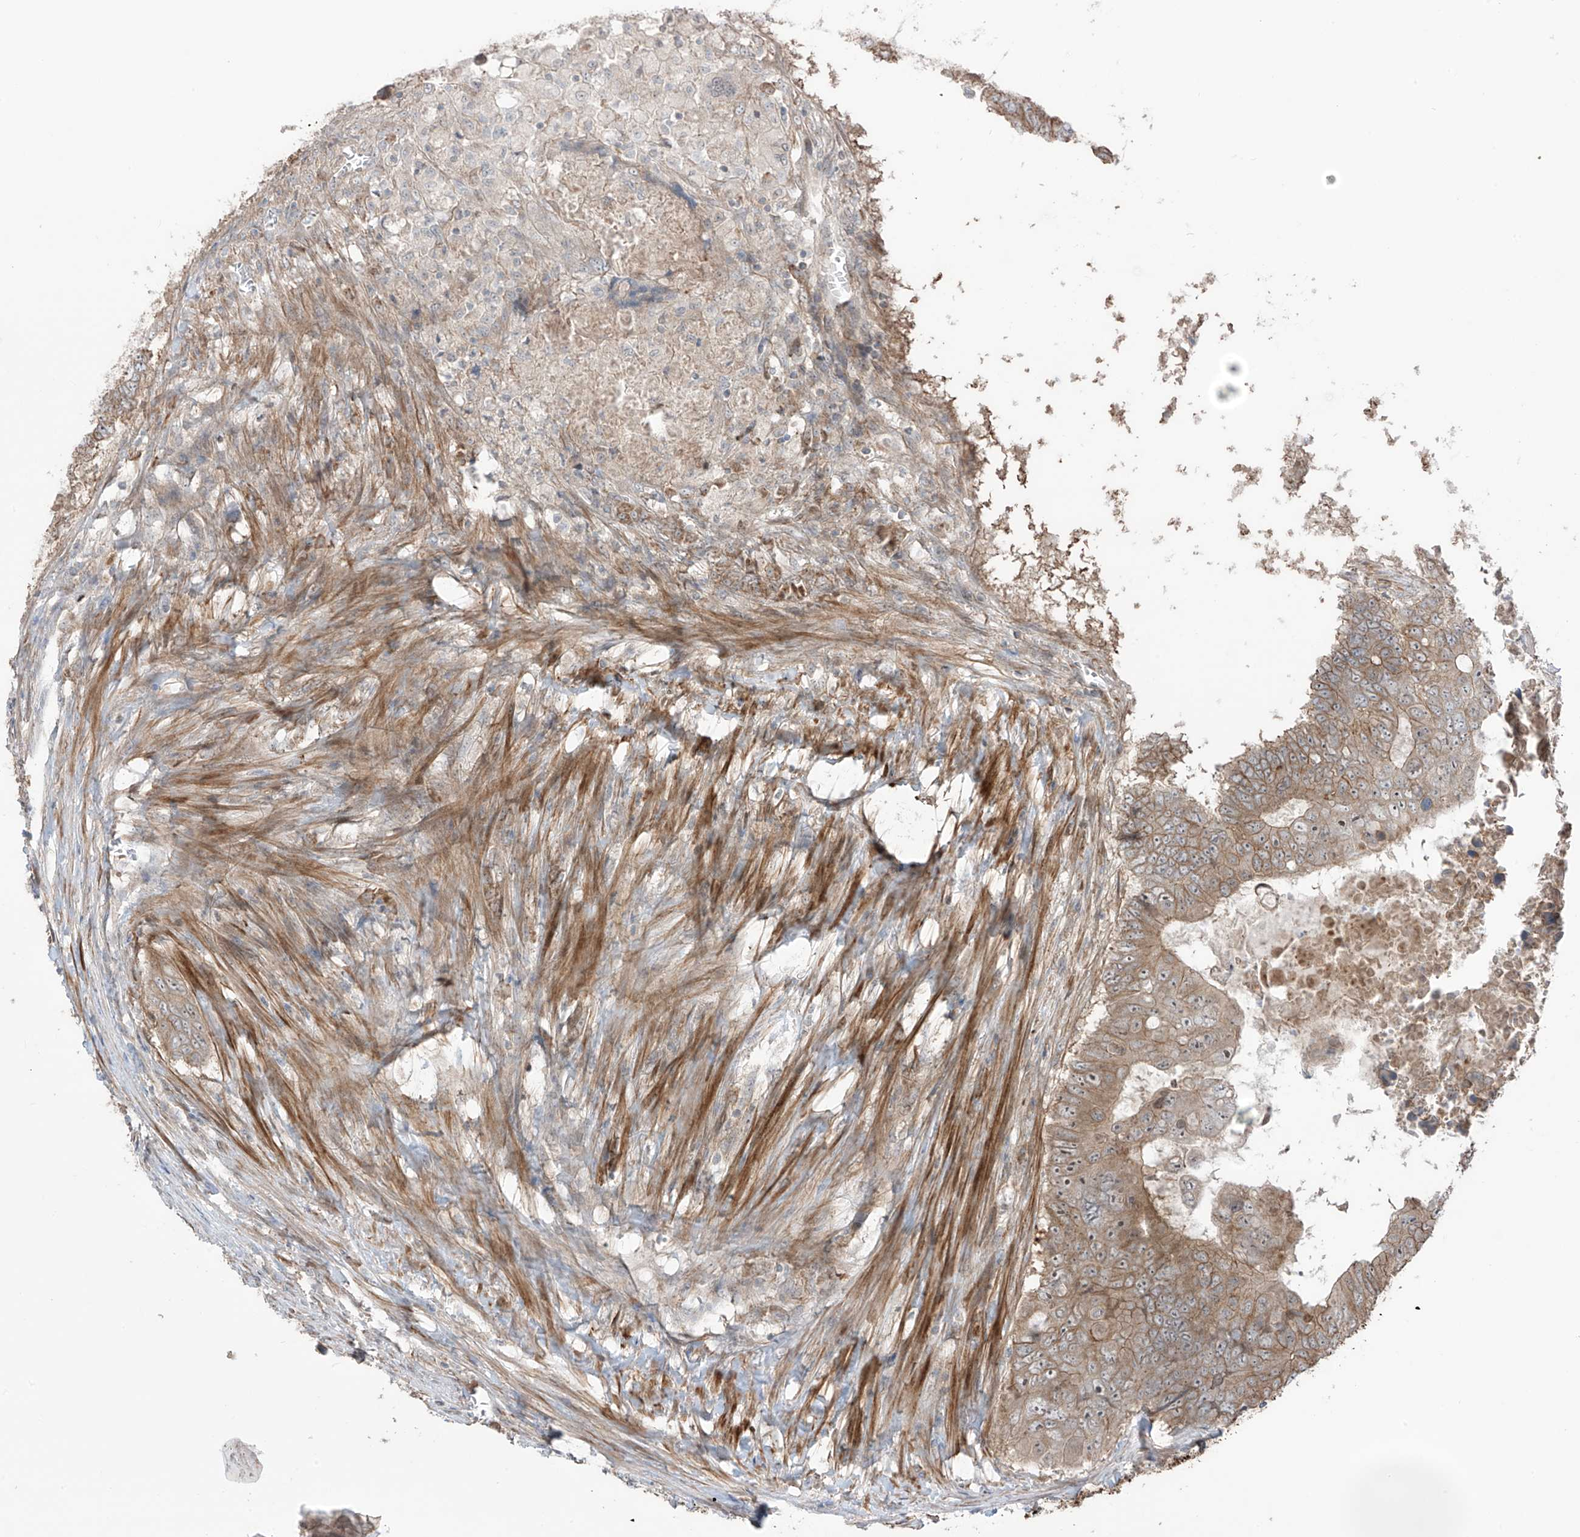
{"staining": {"intensity": "moderate", "quantity": ">75%", "location": "cytoplasmic/membranous"}, "tissue": "colorectal cancer", "cell_type": "Tumor cells", "image_type": "cancer", "snomed": [{"axis": "morphology", "description": "Adenocarcinoma, NOS"}, {"axis": "topography", "description": "Colon"}], "caption": "Tumor cells exhibit medium levels of moderate cytoplasmic/membranous positivity in about >75% of cells in adenocarcinoma (colorectal).", "gene": "LRRC74A", "patient": {"sex": "male", "age": 87}}